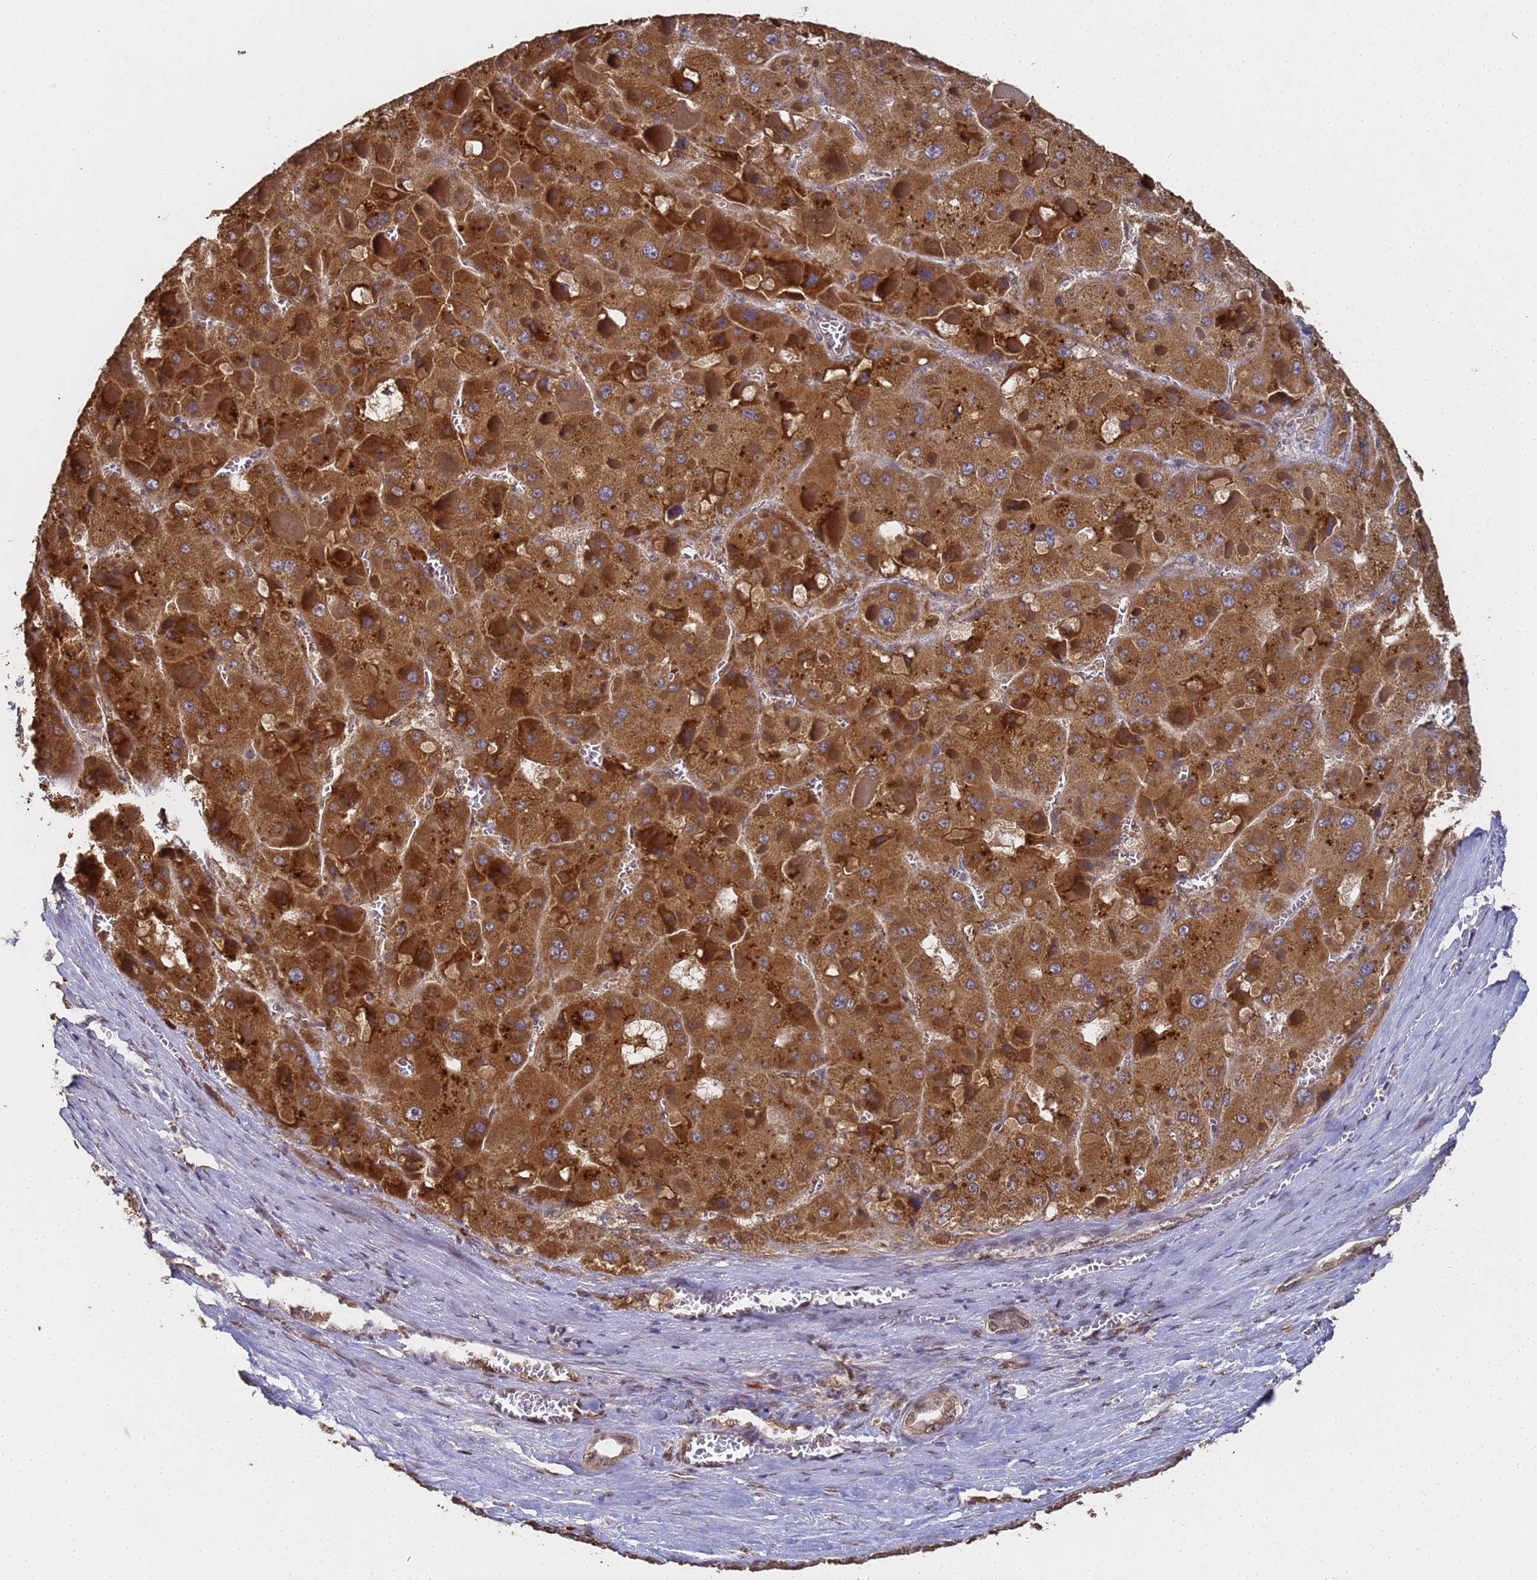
{"staining": {"intensity": "moderate", "quantity": ">75%", "location": "cytoplasmic/membranous"}, "tissue": "liver cancer", "cell_type": "Tumor cells", "image_type": "cancer", "snomed": [{"axis": "morphology", "description": "Carcinoma, Hepatocellular, NOS"}, {"axis": "topography", "description": "Liver"}], "caption": "Immunohistochemistry photomicrograph of neoplastic tissue: liver cancer (hepatocellular carcinoma) stained using immunohistochemistry exhibits medium levels of moderate protein expression localized specifically in the cytoplasmic/membranous of tumor cells, appearing as a cytoplasmic/membranous brown color.", "gene": "SECISBP2", "patient": {"sex": "female", "age": 73}}